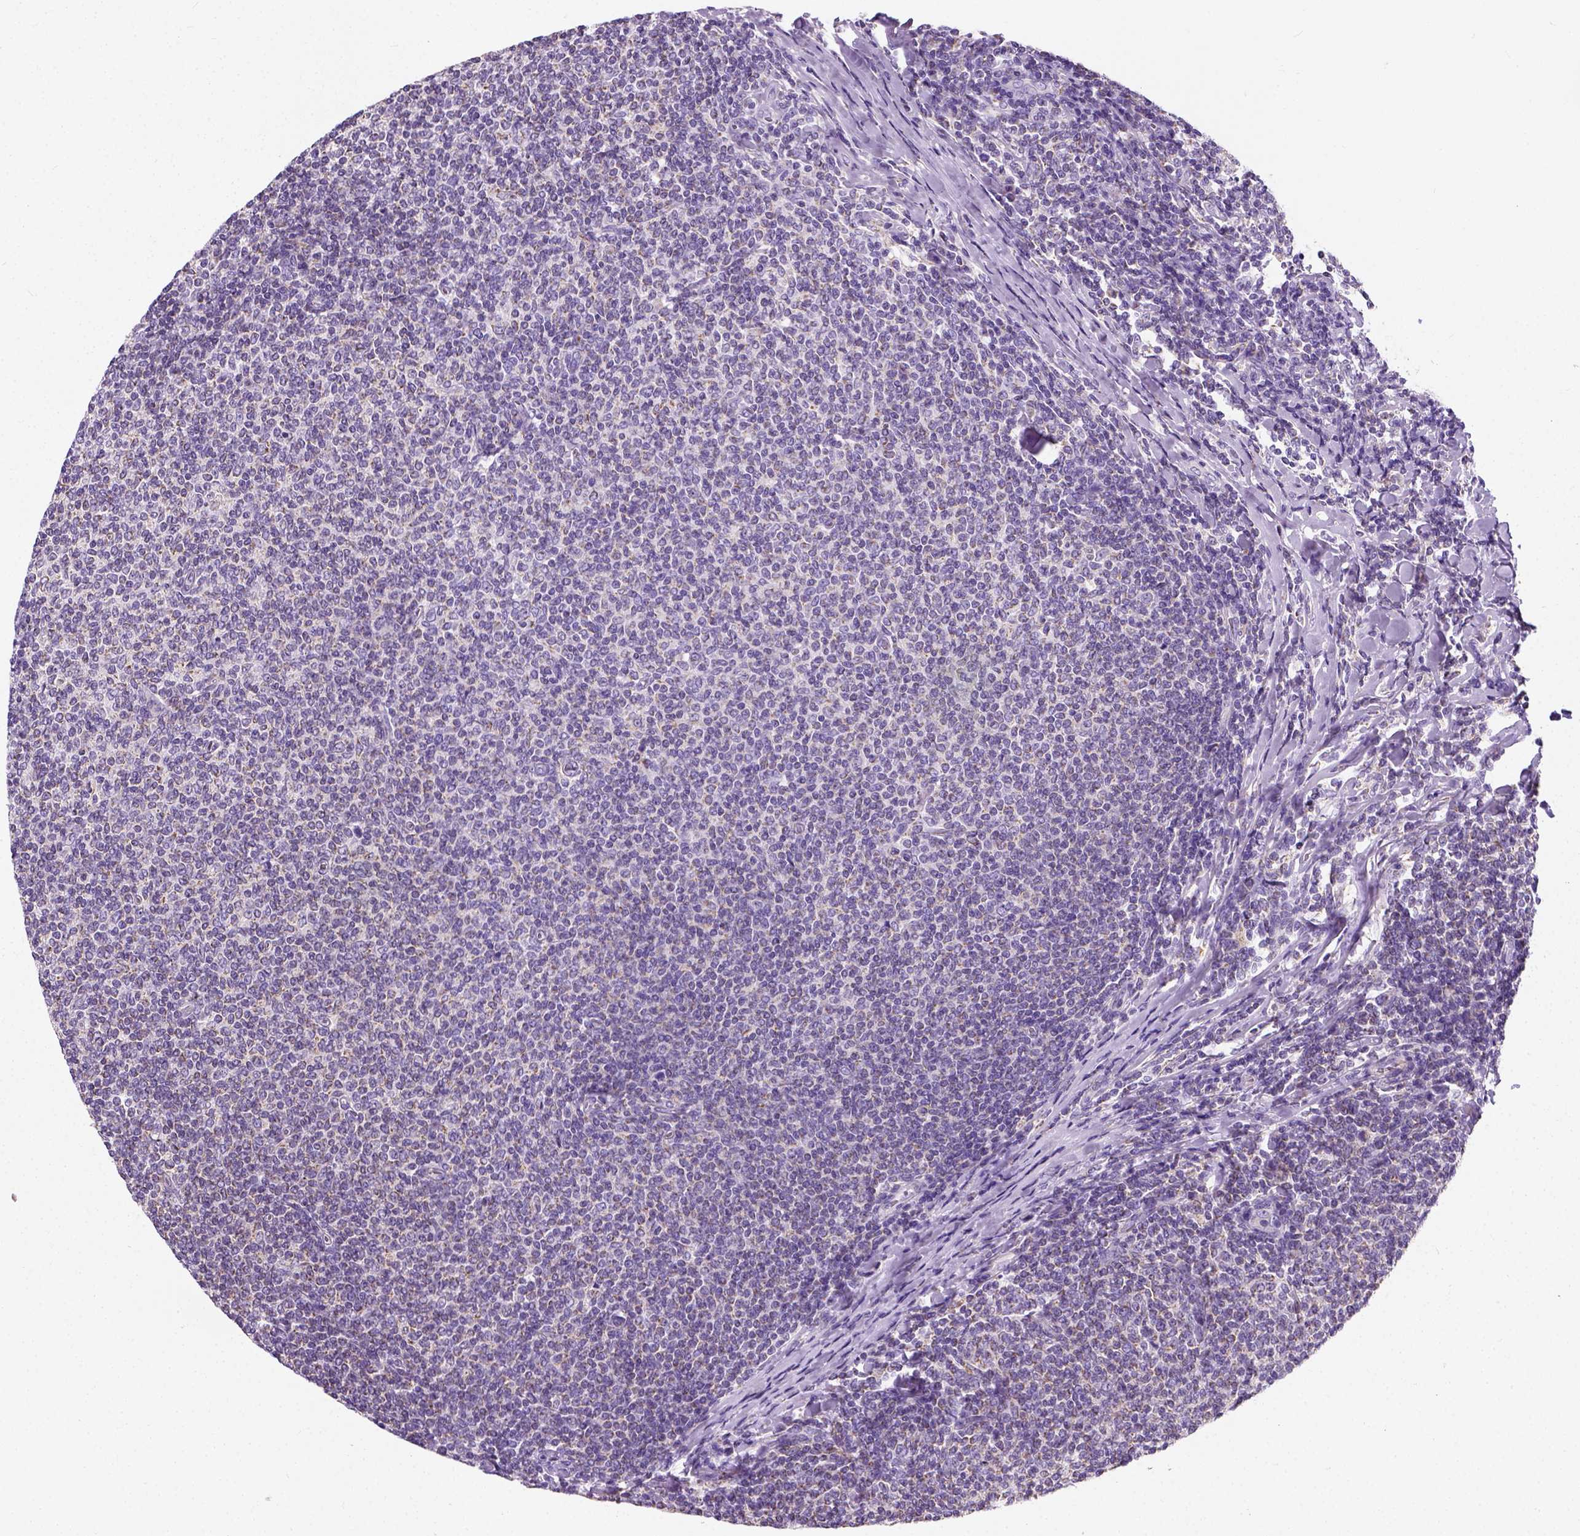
{"staining": {"intensity": "negative", "quantity": "none", "location": "none"}, "tissue": "lymphoma", "cell_type": "Tumor cells", "image_type": "cancer", "snomed": [{"axis": "morphology", "description": "Malignant lymphoma, non-Hodgkin's type, Low grade"}, {"axis": "topography", "description": "Lymph node"}], "caption": "This is an immunohistochemistry (IHC) histopathology image of low-grade malignant lymphoma, non-Hodgkin's type. There is no staining in tumor cells.", "gene": "CHODL", "patient": {"sex": "male", "age": 52}}